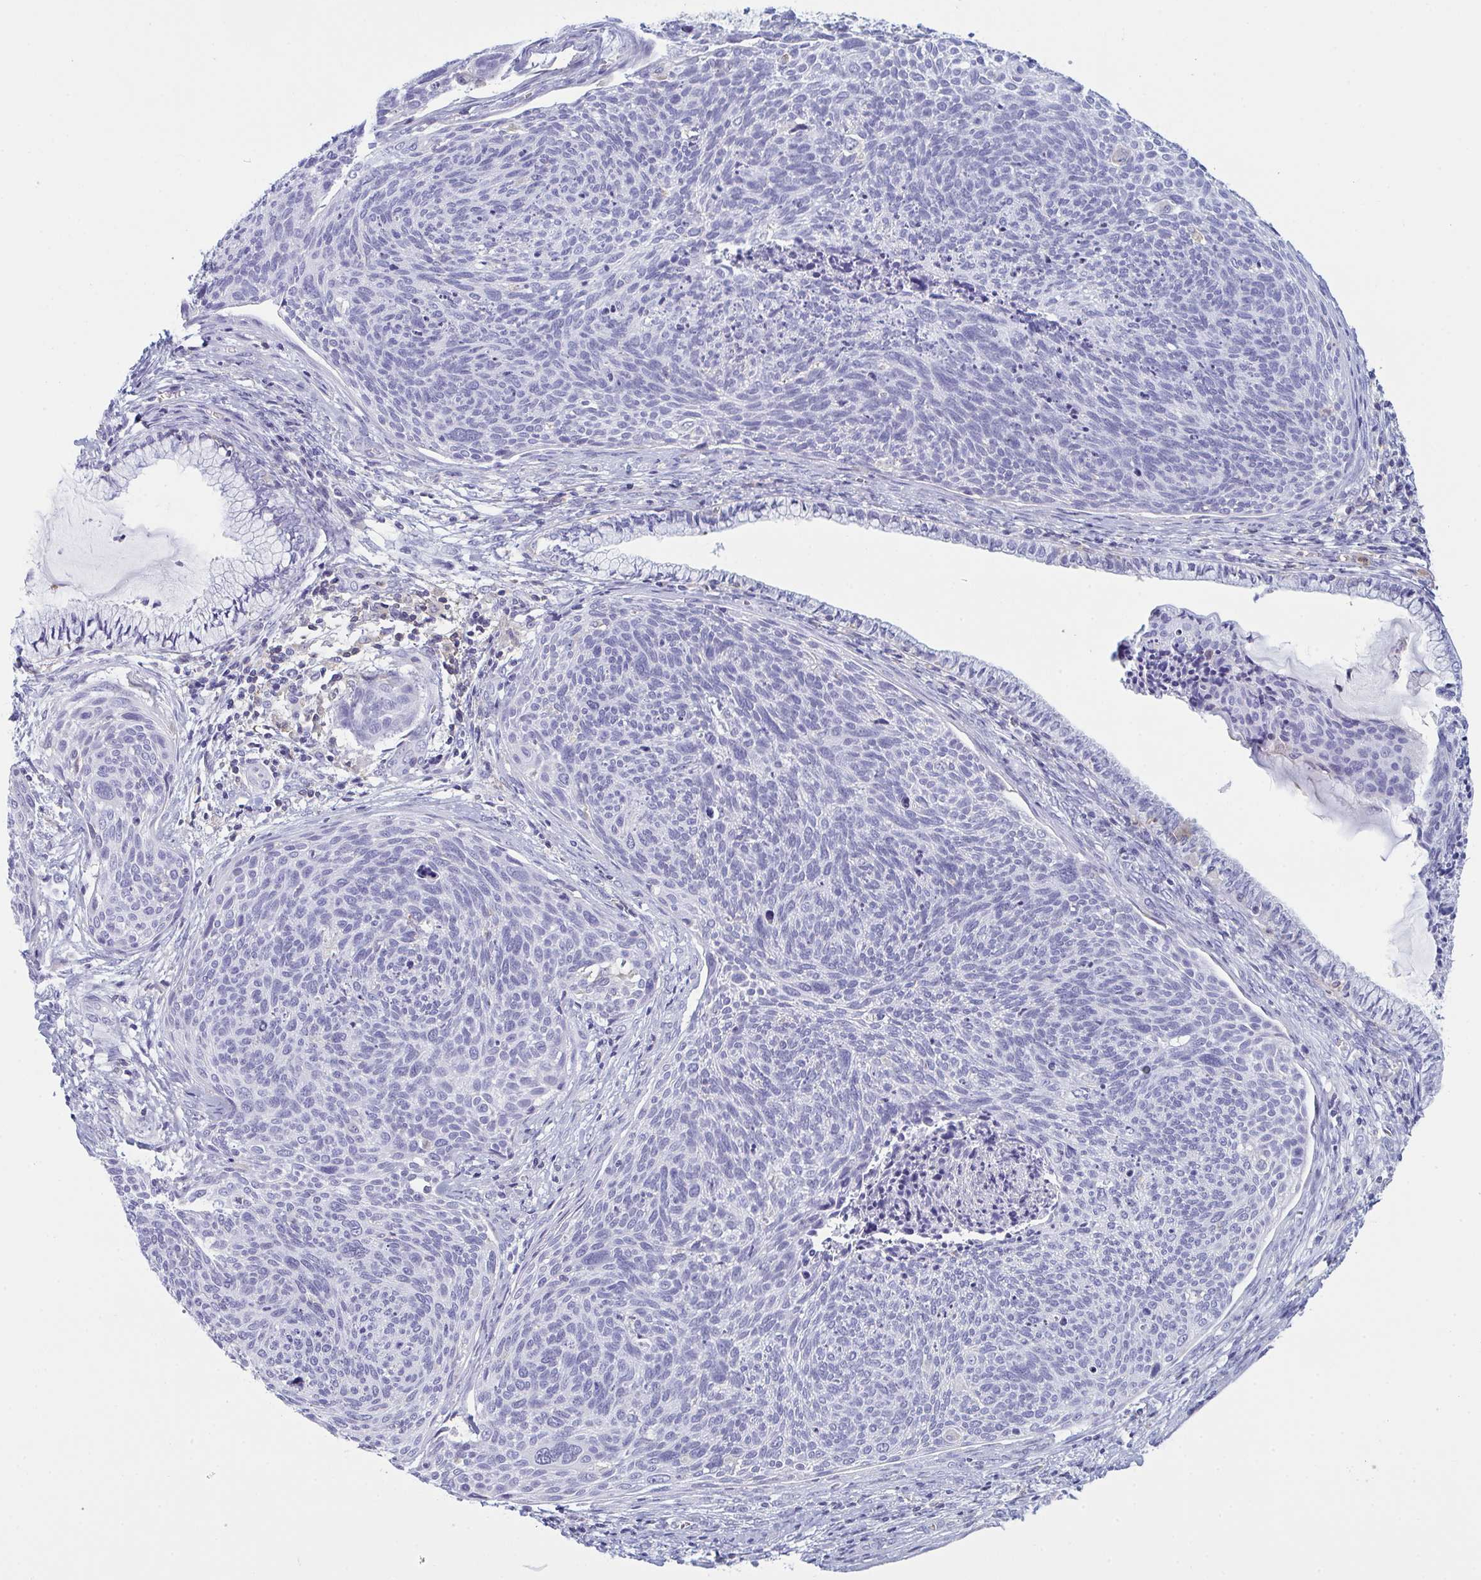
{"staining": {"intensity": "negative", "quantity": "none", "location": "none"}, "tissue": "cervical cancer", "cell_type": "Tumor cells", "image_type": "cancer", "snomed": [{"axis": "morphology", "description": "Squamous cell carcinoma, NOS"}, {"axis": "topography", "description": "Cervix"}], "caption": "Tumor cells show no significant staining in cervical cancer (squamous cell carcinoma). (Stains: DAB IHC with hematoxylin counter stain, Microscopy: brightfield microscopy at high magnification).", "gene": "MYO1F", "patient": {"sex": "female", "age": 49}}